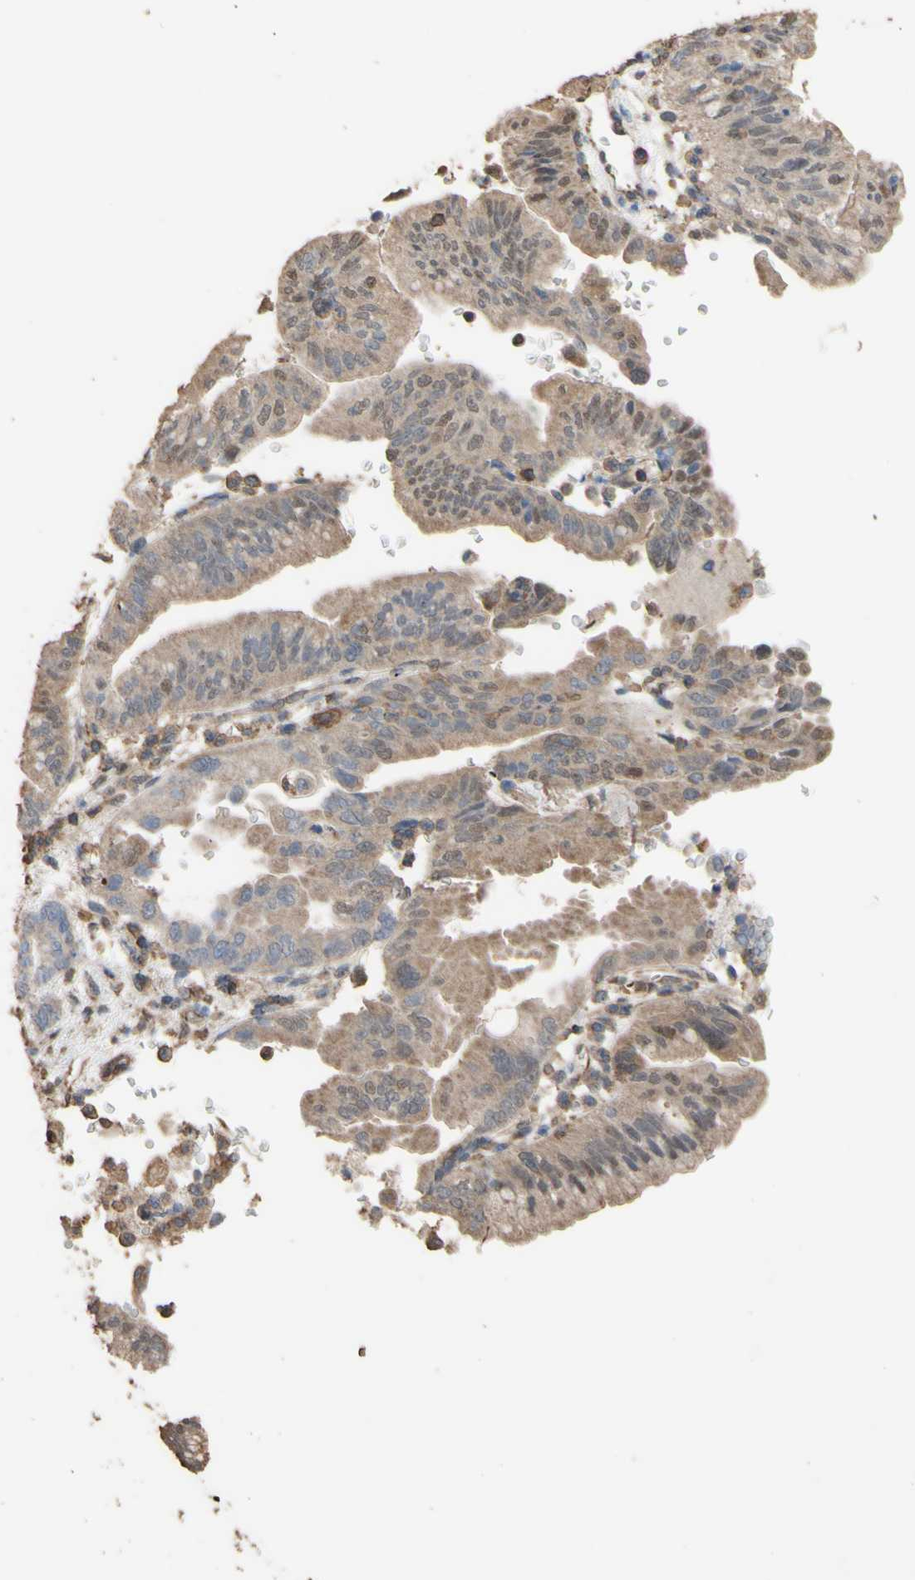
{"staining": {"intensity": "weak", "quantity": ">75%", "location": "cytoplasmic/membranous"}, "tissue": "pancreatic cancer", "cell_type": "Tumor cells", "image_type": "cancer", "snomed": [{"axis": "morphology", "description": "Adenocarcinoma, NOS"}, {"axis": "topography", "description": "Pancreas"}], "caption": "Weak cytoplasmic/membranous positivity is identified in approximately >75% of tumor cells in pancreatic cancer (adenocarcinoma).", "gene": "ALDH9A1", "patient": {"sex": "male", "age": 70}}